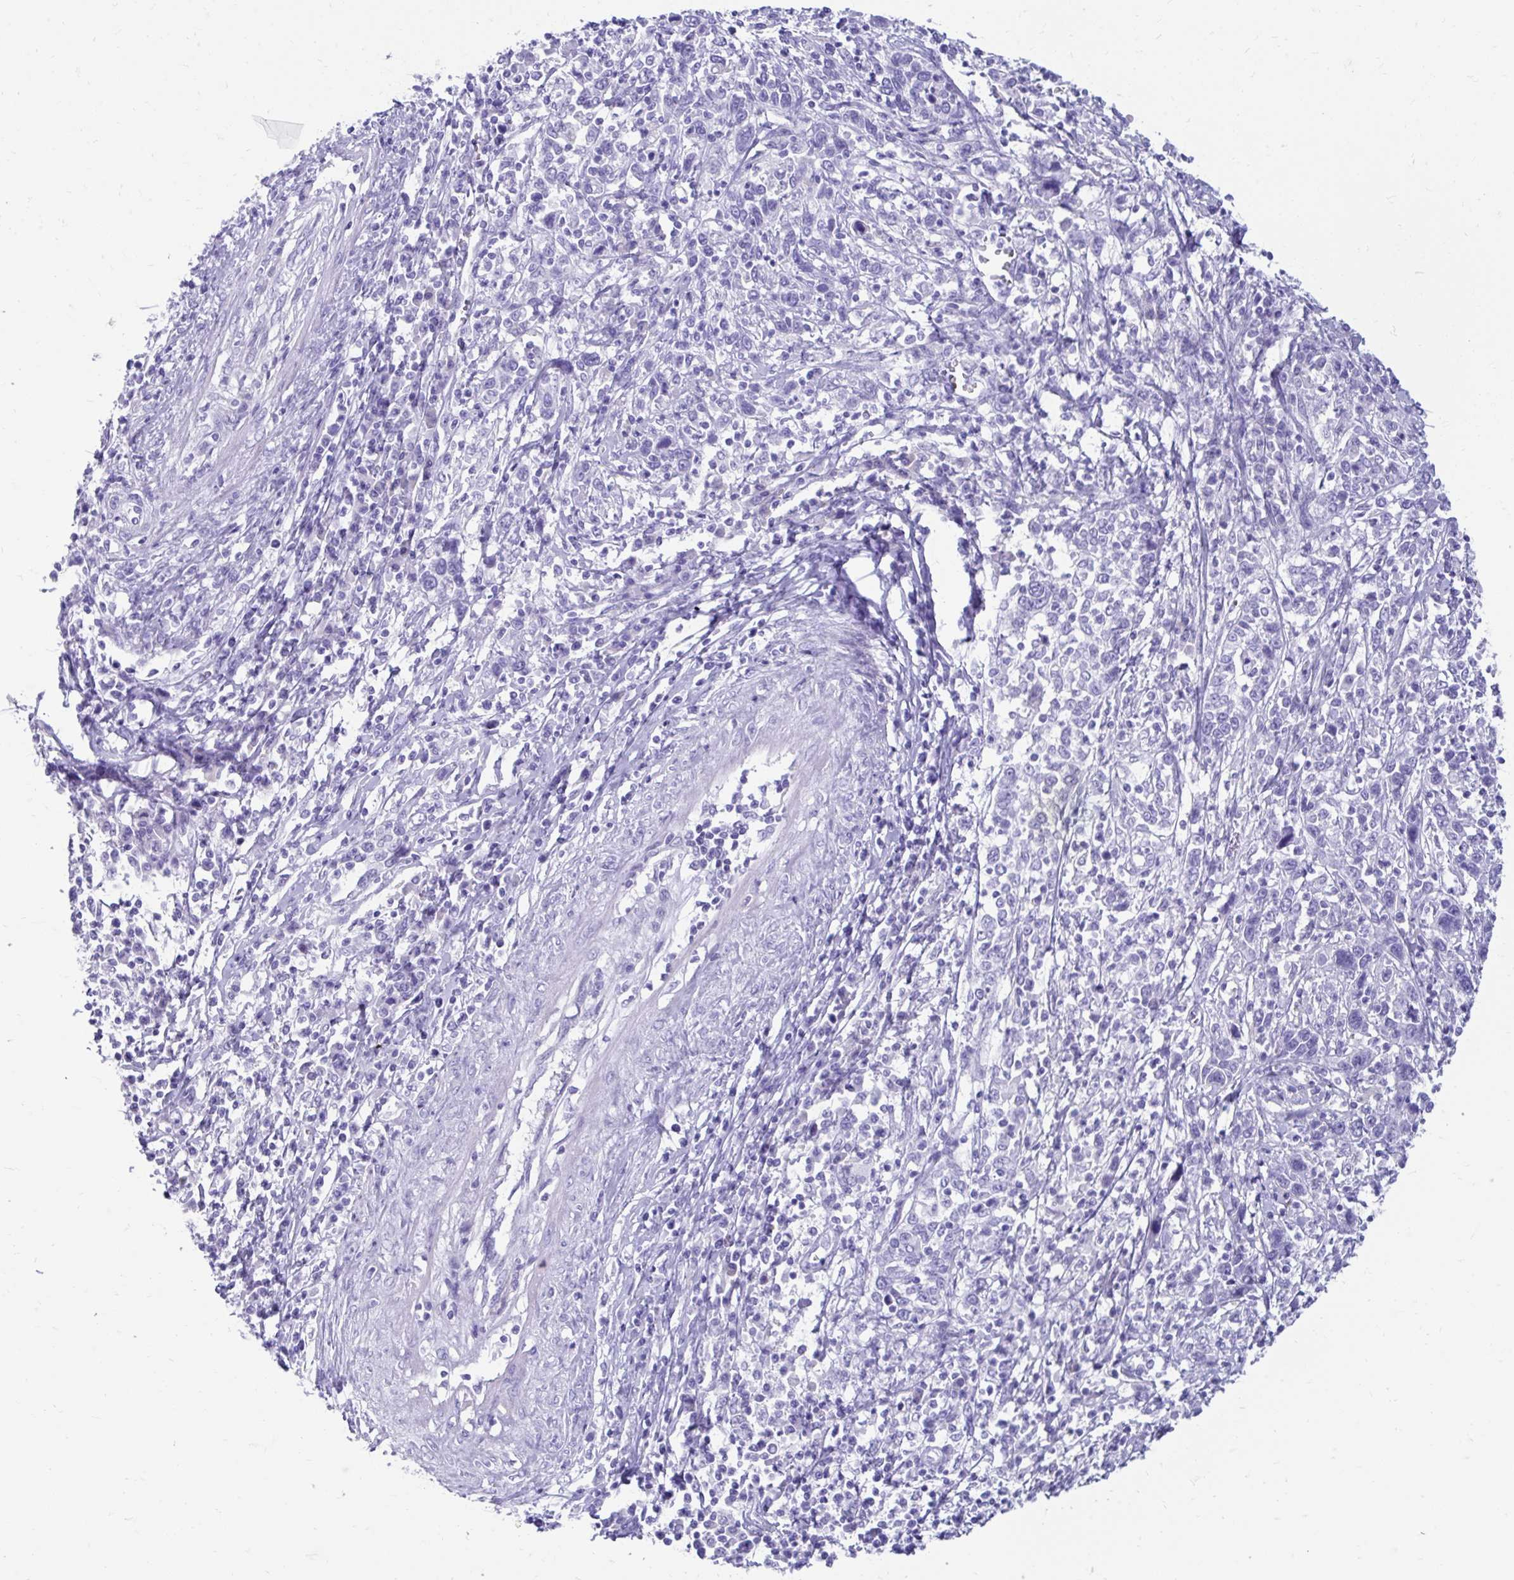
{"staining": {"intensity": "negative", "quantity": "none", "location": "none"}, "tissue": "cervical cancer", "cell_type": "Tumor cells", "image_type": "cancer", "snomed": [{"axis": "morphology", "description": "Squamous cell carcinoma, NOS"}, {"axis": "topography", "description": "Cervix"}], "caption": "High power microscopy image of an immunohistochemistry (IHC) histopathology image of cervical cancer (squamous cell carcinoma), revealing no significant expression in tumor cells.", "gene": "SMIM9", "patient": {"sex": "female", "age": 46}}